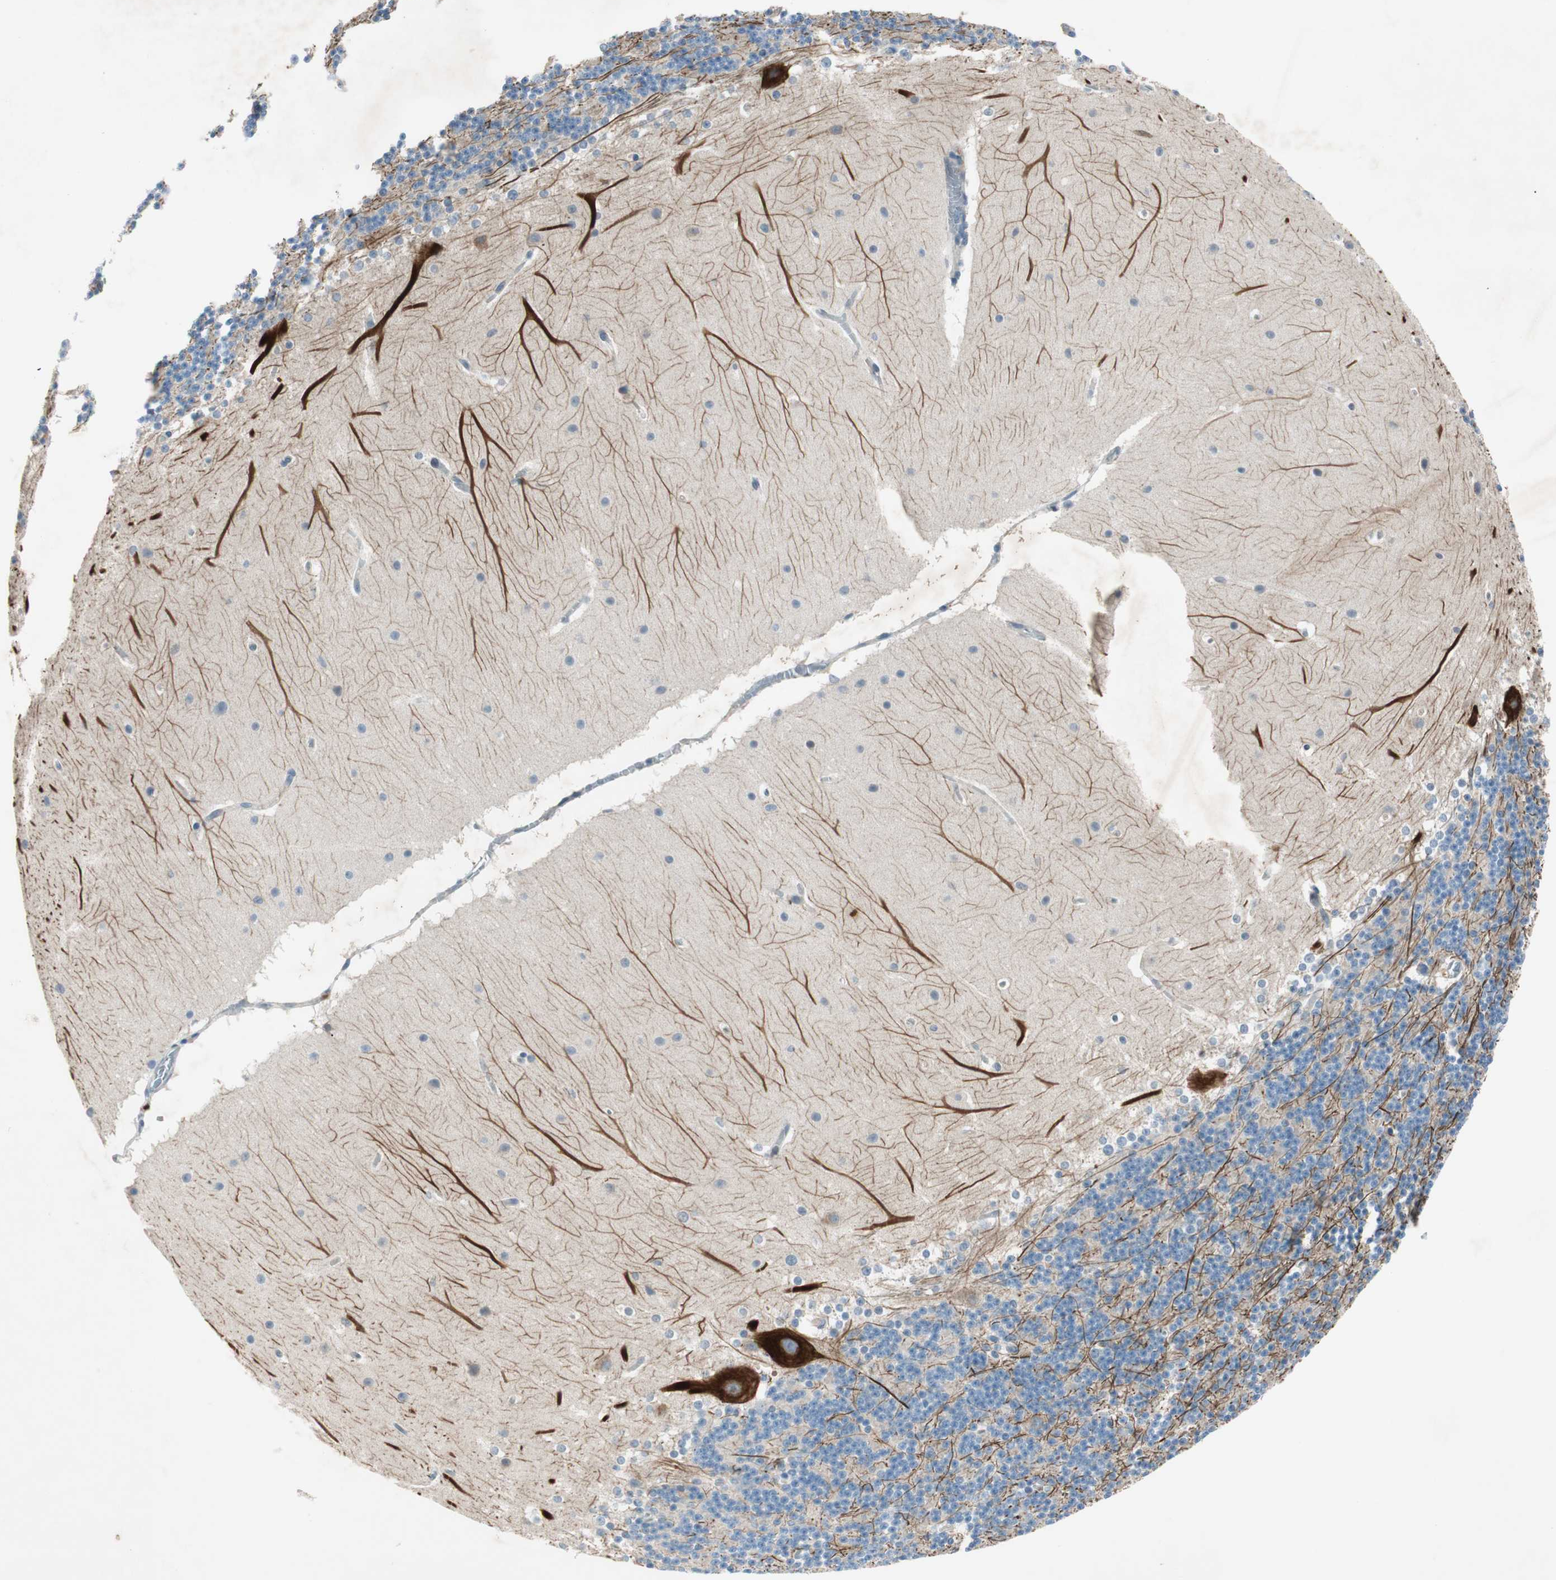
{"staining": {"intensity": "negative", "quantity": "none", "location": "none"}, "tissue": "cerebellum", "cell_type": "Cells in granular layer", "image_type": "normal", "snomed": [{"axis": "morphology", "description": "Normal tissue, NOS"}, {"axis": "topography", "description": "Cerebellum"}], "caption": "Immunohistochemistry (IHC) photomicrograph of normal cerebellum stained for a protein (brown), which demonstrates no positivity in cells in granular layer. (Immunohistochemistry (IHC), brightfield microscopy, high magnification).", "gene": "PRRG4", "patient": {"sex": "female", "age": 19}}